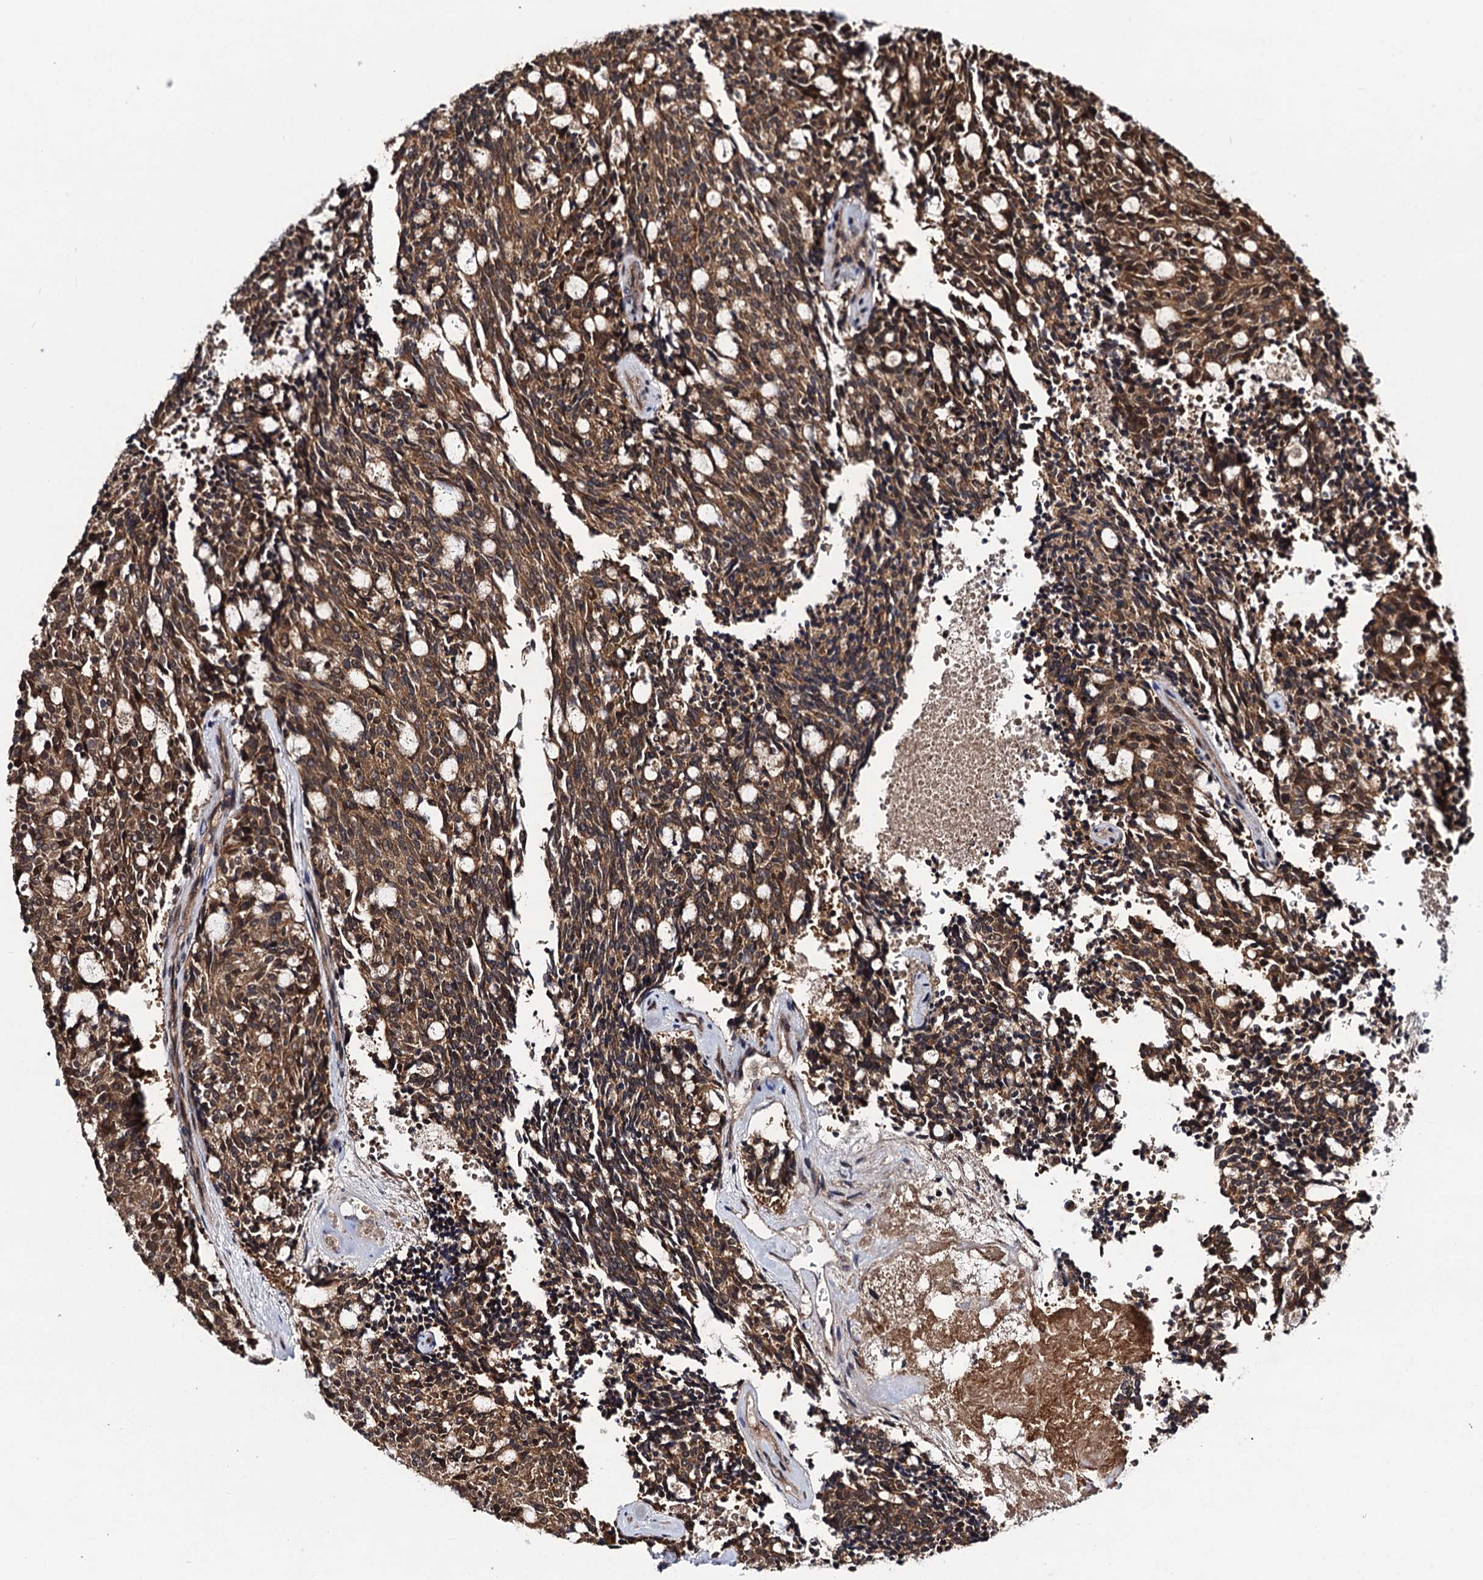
{"staining": {"intensity": "moderate", "quantity": ">75%", "location": "cytoplasmic/membranous"}, "tissue": "carcinoid", "cell_type": "Tumor cells", "image_type": "cancer", "snomed": [{"axis": "morphology", "description": "Carcinoid, malignant, NOS"}, {"axis": "topography", "description": "Pancreas"}], "caption": "Immunohistochemistry (IHC) photomicrograph of neoplastic tissue: carcinoid stained using immunohistochemistry (IHC) shows medium levels of moderate protein expression localized specifically in the cytoplasmic/membranous of tumor cells, appearing as a cytoplasmic/membranous brown color.", "gene": "KXD1", "patient": {"sex": "female", "age": 54}}